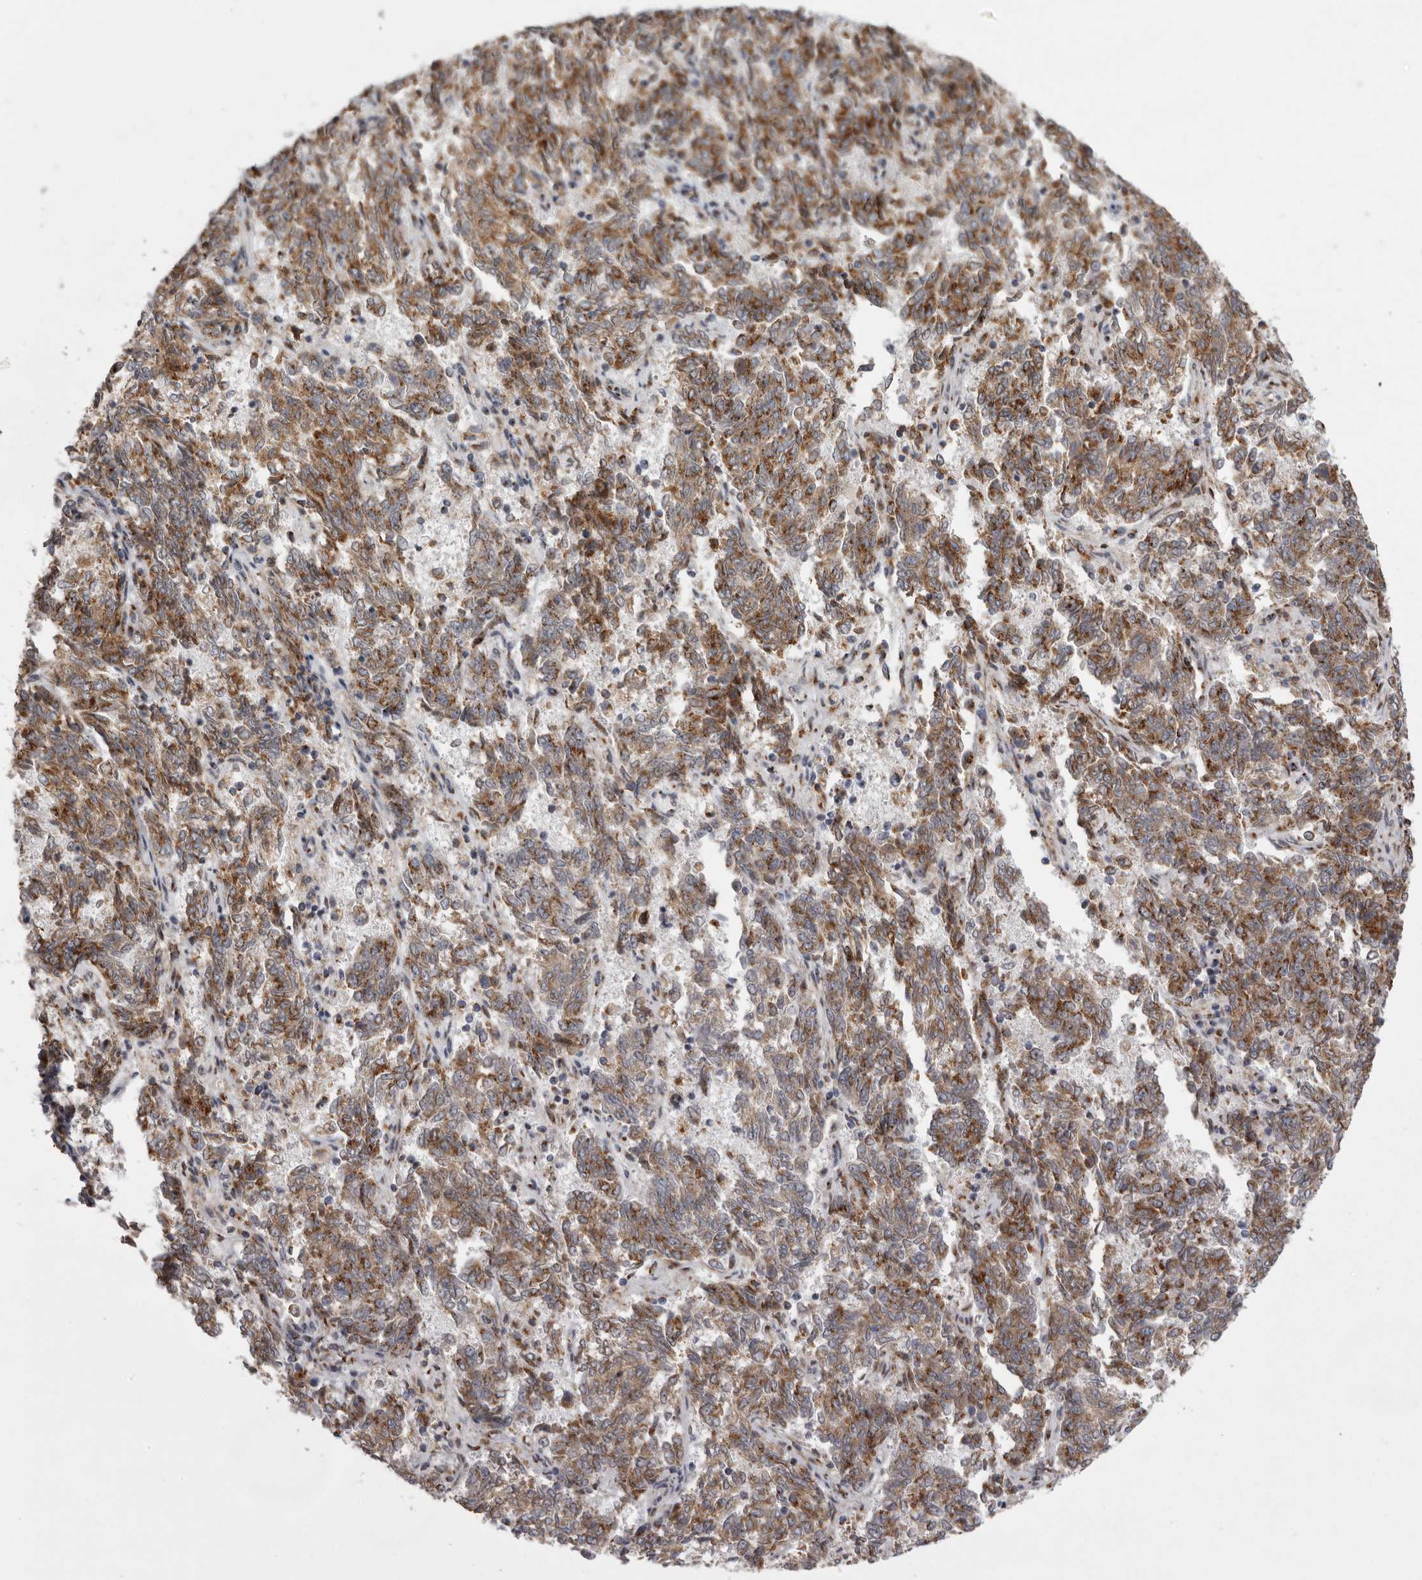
{"staining": {"intensity": "moderate", "quantity": ">75%", "location": "cytoplasmic/membranous"}, "tissue": "endometrial cancer", "cell_type": "Tumor cells", "image_type": "cancer", "snomed": [{"axis": "morphology", "description": "Adenocarcinoma, NOS"}, {"axis": "topography", "description": "Endometrium"}], "caption": "Endometrial cancer (adenocarcinoma) stained with a protein marker shows moderate staining in tumor cells.", "gene": "WDR47", "patient": {"sex": "female", "age": 80}}